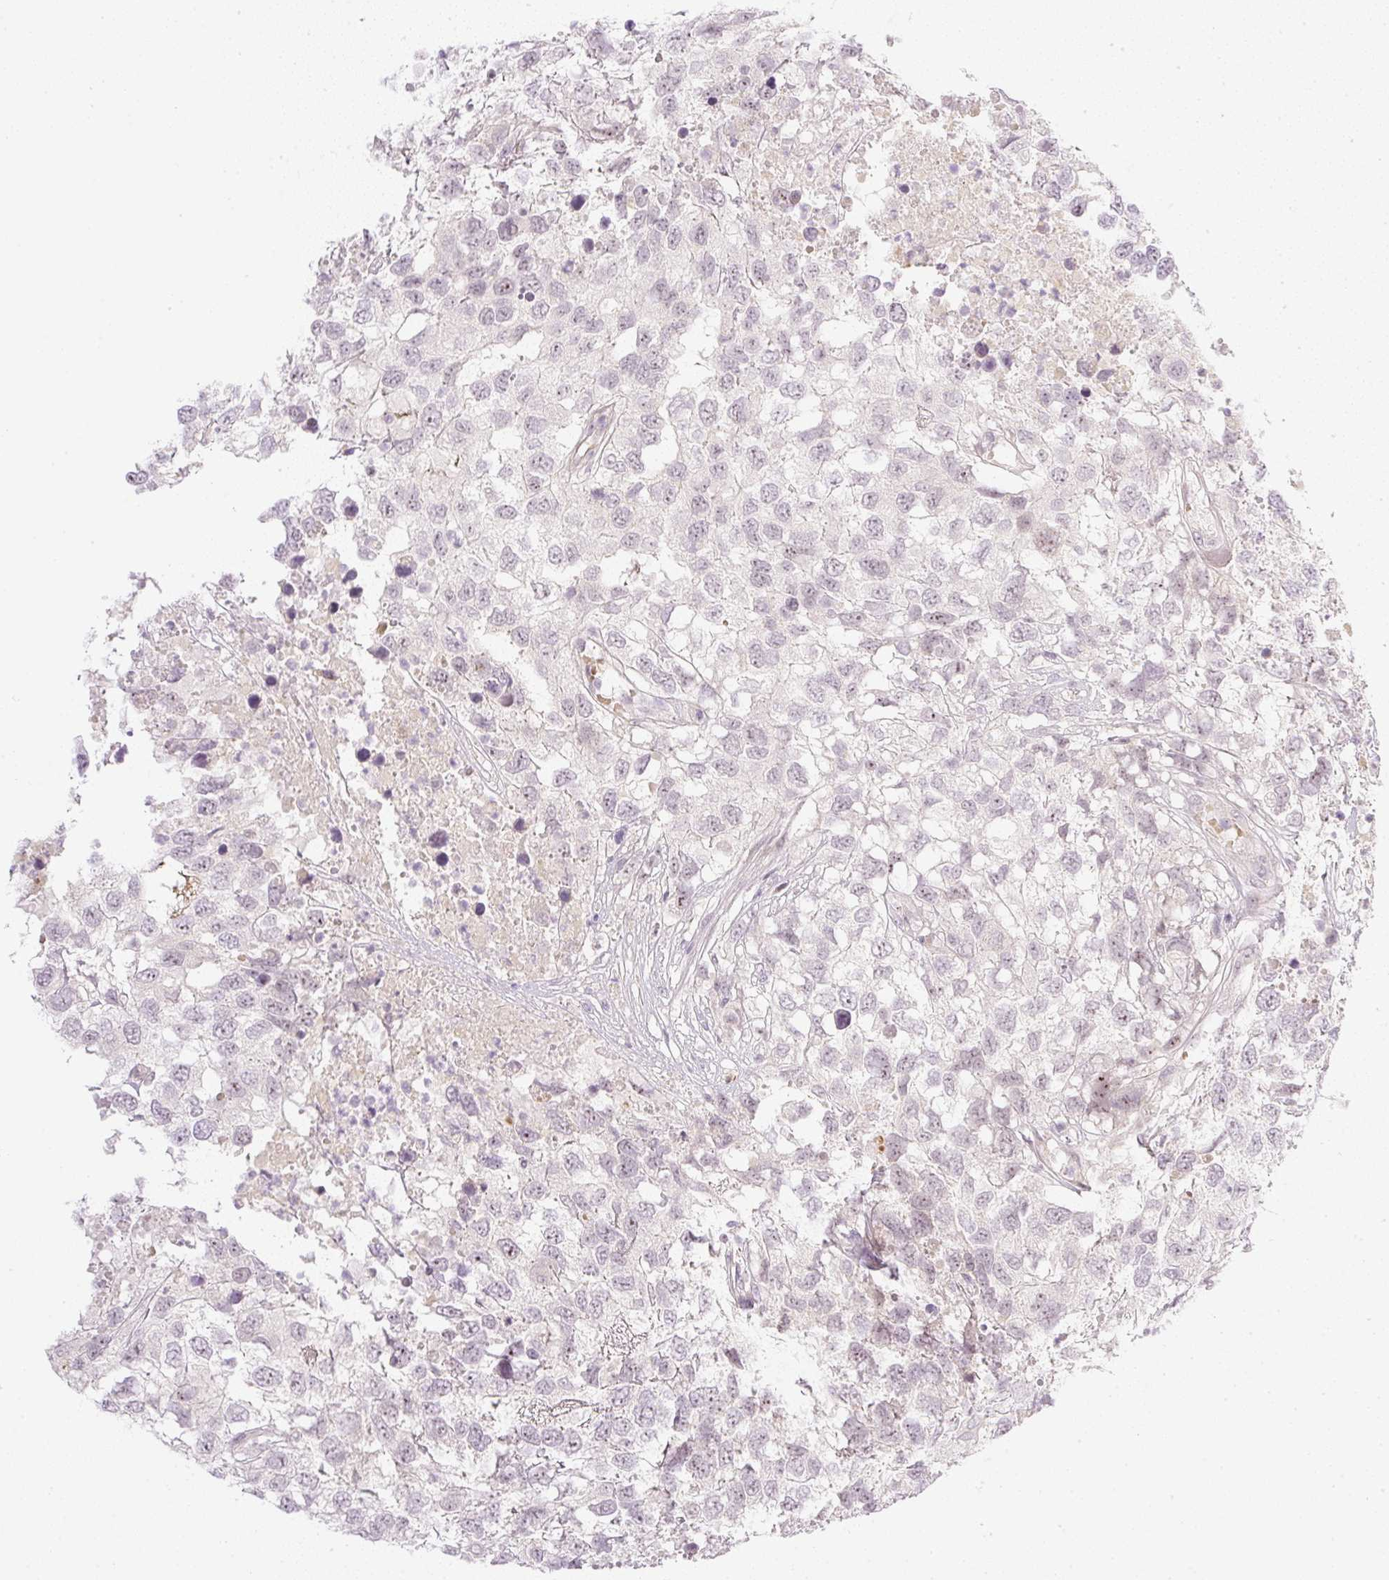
{"staining": {"intensity": "weak", "quantity": "<25%", "location": "nuclear"}, "tissue": "testis cancer", "cell_type": "Tumor cells", "image_type": "cancer", "snomed": [{"axis": "morphology", "description": "Carcinoma, Embryonal, NOS"}, {"axis": "topography", "description": "Testis"}], "caption": "Human testis embryonal carcinoma stained for a protein using immunohistochemistry (IHC) reveals no positivity in tumor cells.", "gene": "AAR2", "patient": {"sex": "male", "age": 83}}